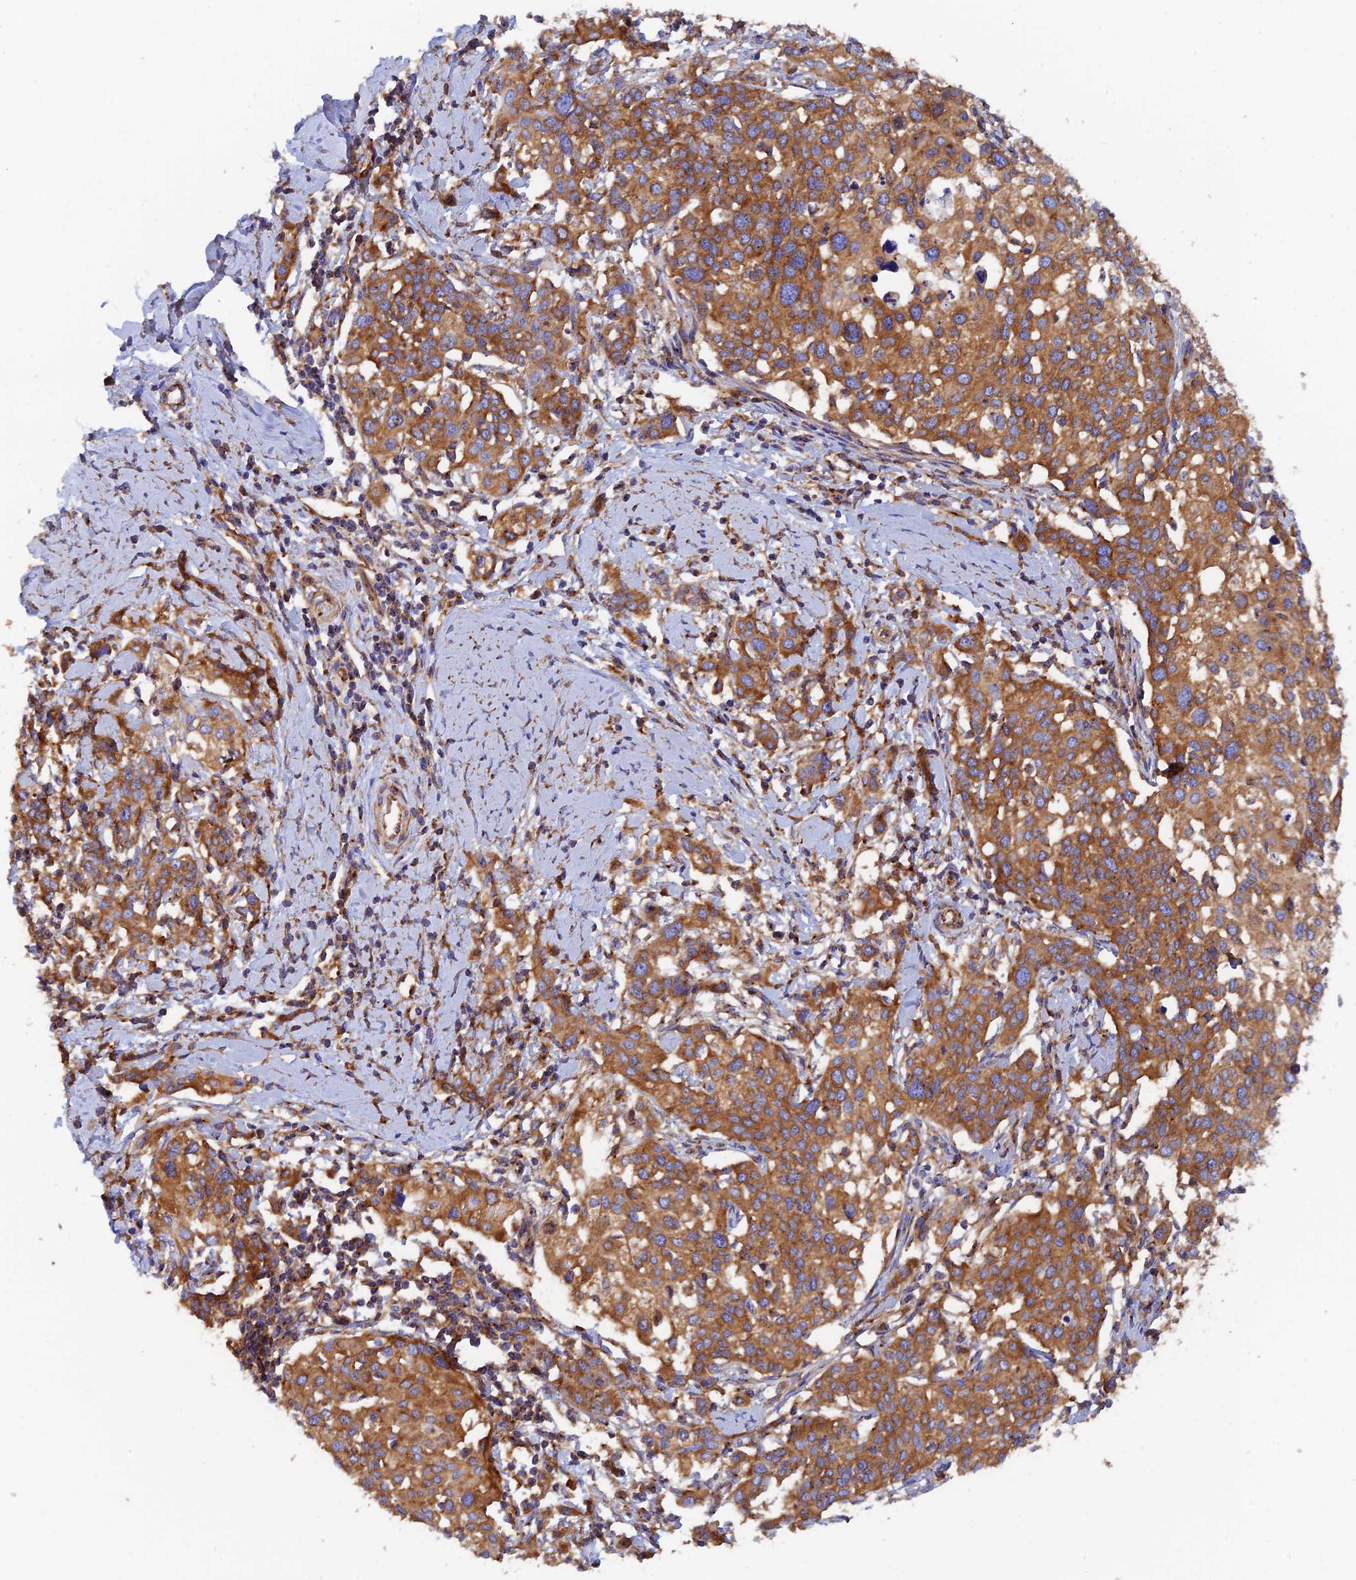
{"staining": {"intensity": "strong", "quantity": ">75%", "location": "cytoplasmic/membranous"}, "tissue": "cervical cancer", "cell_type": "Tumor cells", "image_type": "cancer", "snomed": [{"axis": "morphology", "description": "Squamous cell carcinoma, NOS"}, {"axis": "topography", "description": "Cervix"}], "caption": "IHC of human cervical cancer shows high levels of strong cytoplasmic/membranous expression in about >75% of tumor cells.", "gene": "DCTN2", "patient": {"sex": "female", "age": 44}}